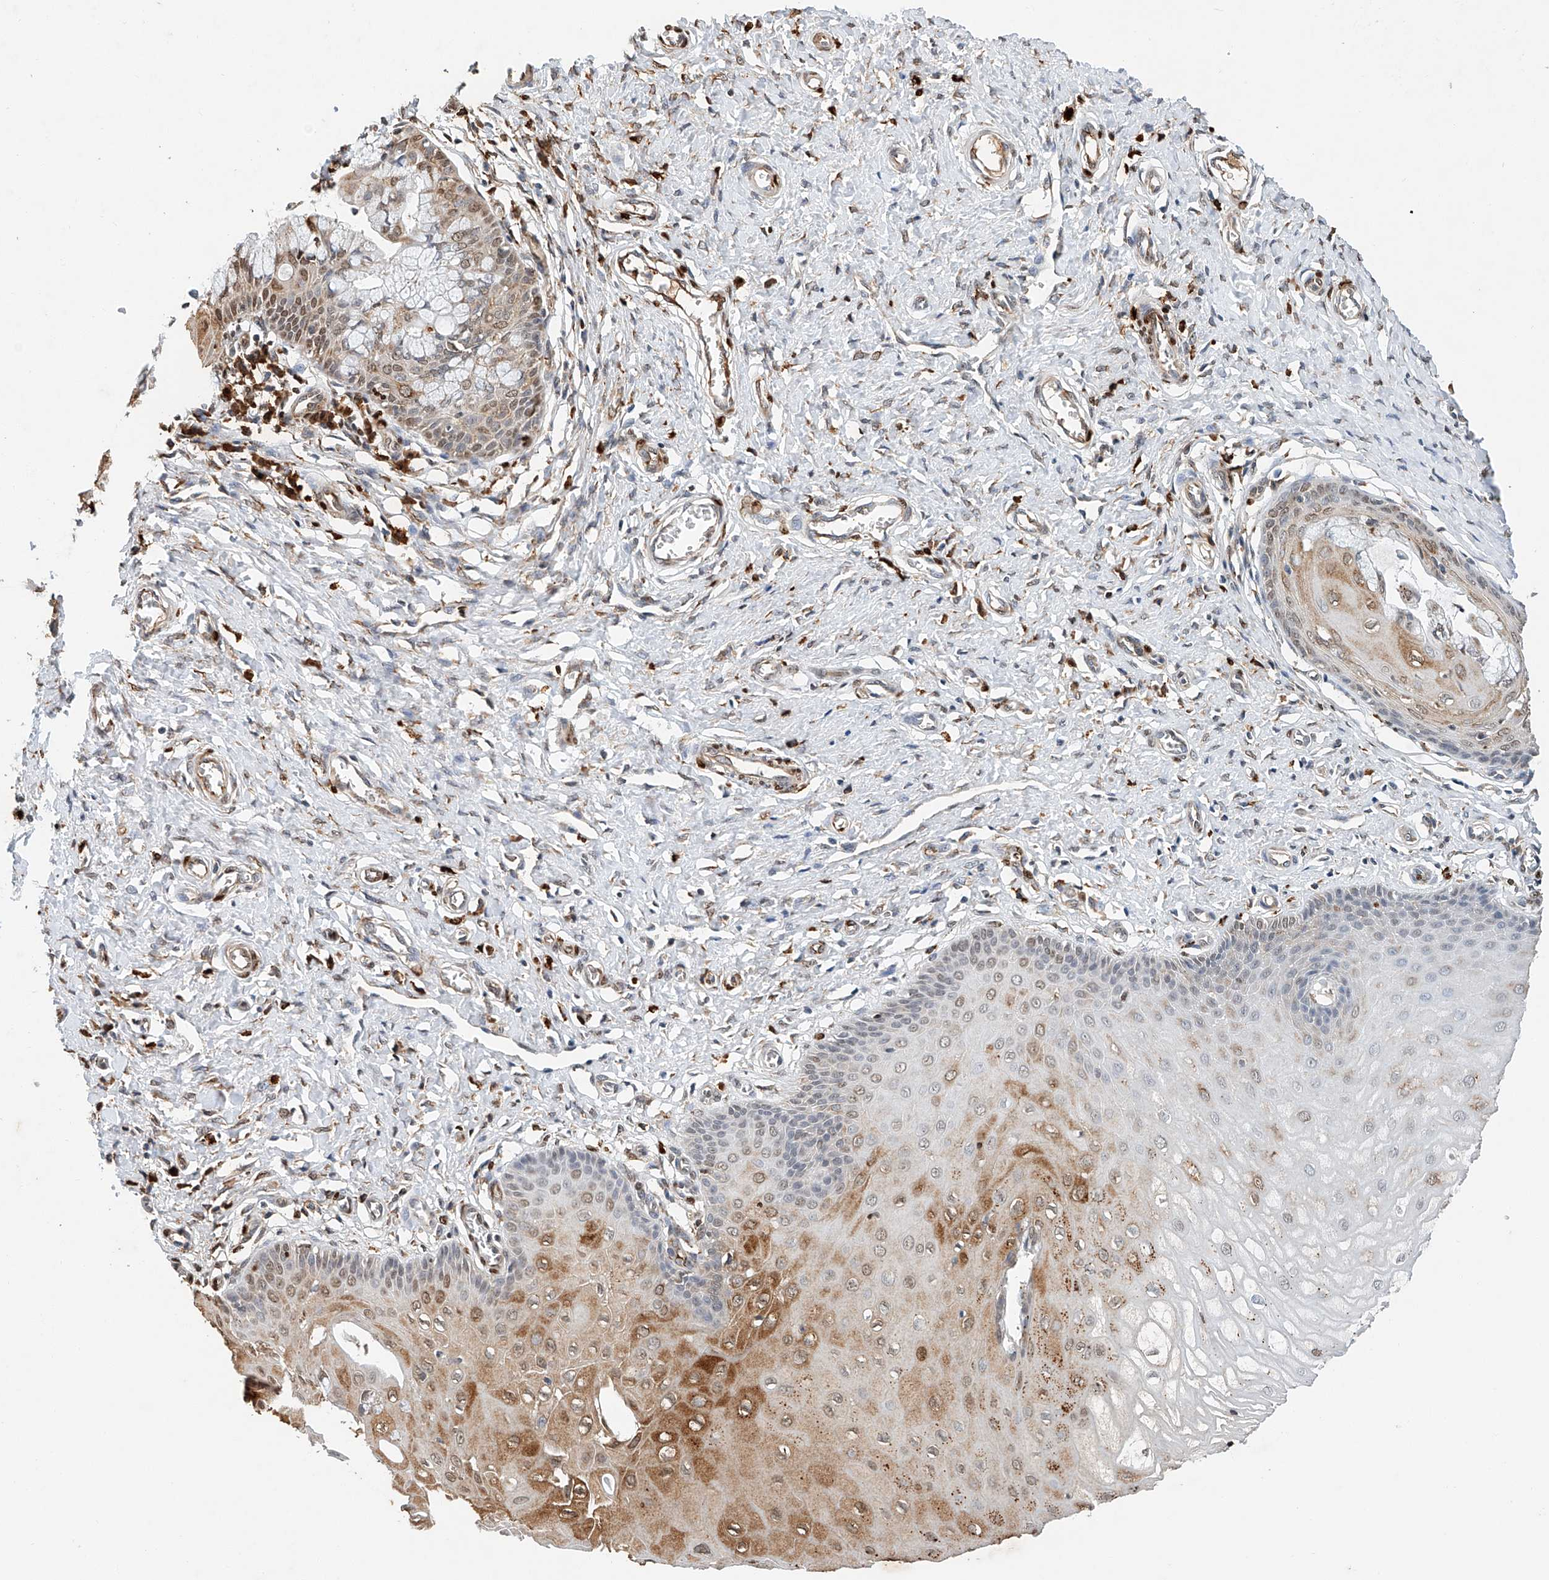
{"staining": {"intensity": "moderate", "quantity": "<25%", "location": "cytoplasmic/membranous,nuclear"}, "tissue": "cervix", "cell_type": "Glandular cells", "image_type": "normal", "snomed": [{"axis": "morphology", "description": "Normal tissue, NOS"}, {"axis": "topography", "description": "Cervix"}], "caption": "Protein analysis of benign cervix displays moderate cytoplasmic/membranous,nuclear positivity in about <25% of glandular cells.", "gene": "CTDP1", "patient": {"sex": "female", "age": 55}}